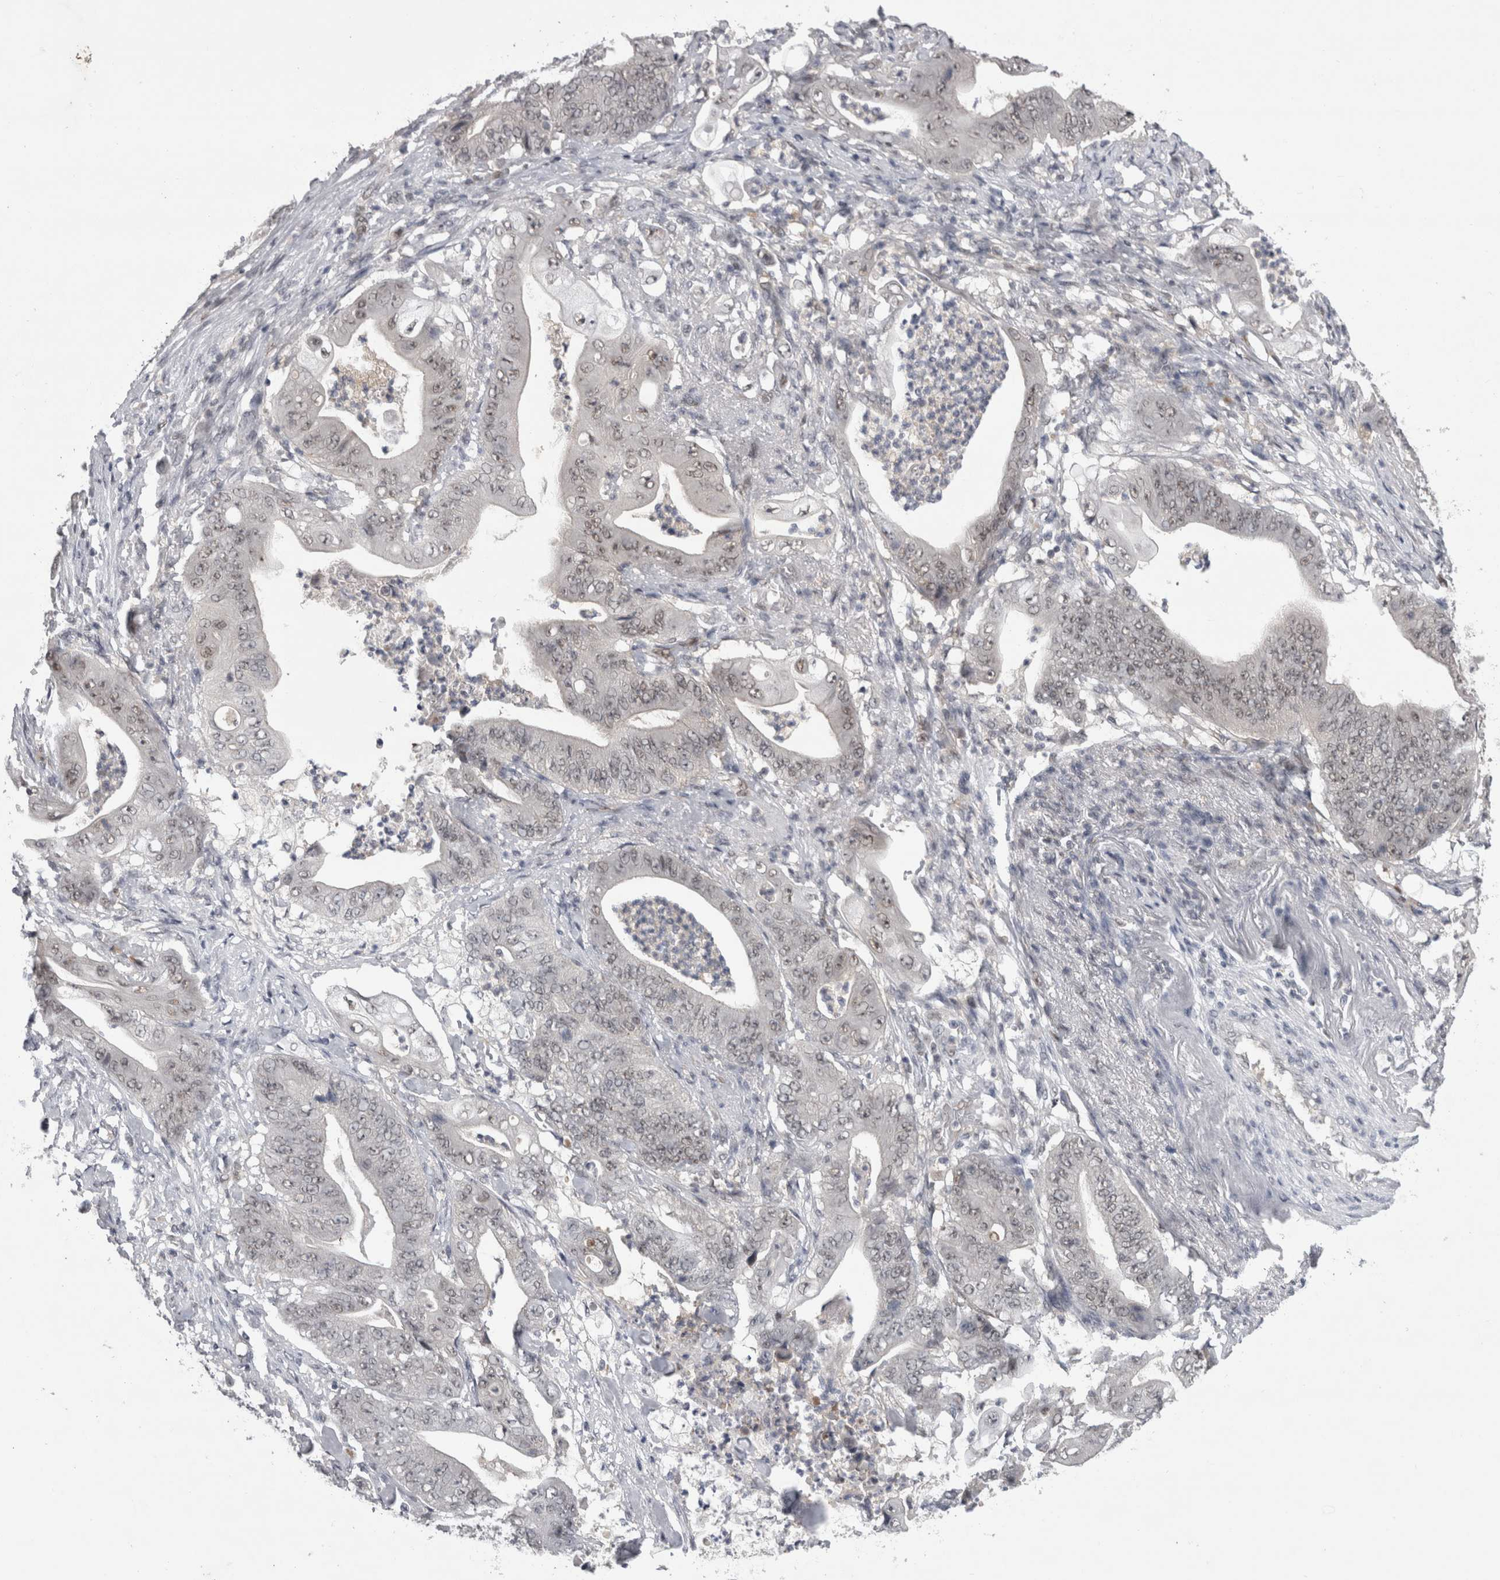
{"staining": {"intensity": "weak", "quantity": ">75%", "location": "nuclear"}, "tissue": "stomach cancer", "cell_type": "Tumor cells", "image_type": "cancer", "snomed": [{"axis": "morphology", "description": "Adenocarcinoma, NOS"}, {"axis": "topography", "description": "Stomach"}], "caption": "This histopathology image shows immunohistochemistry staining of adenocarcinoma (stomach), with low weak nuclear positivity in about >75% of tumor cells.", "gene": "PSMB2", "patient": {"sex": "female", "age": 73}}